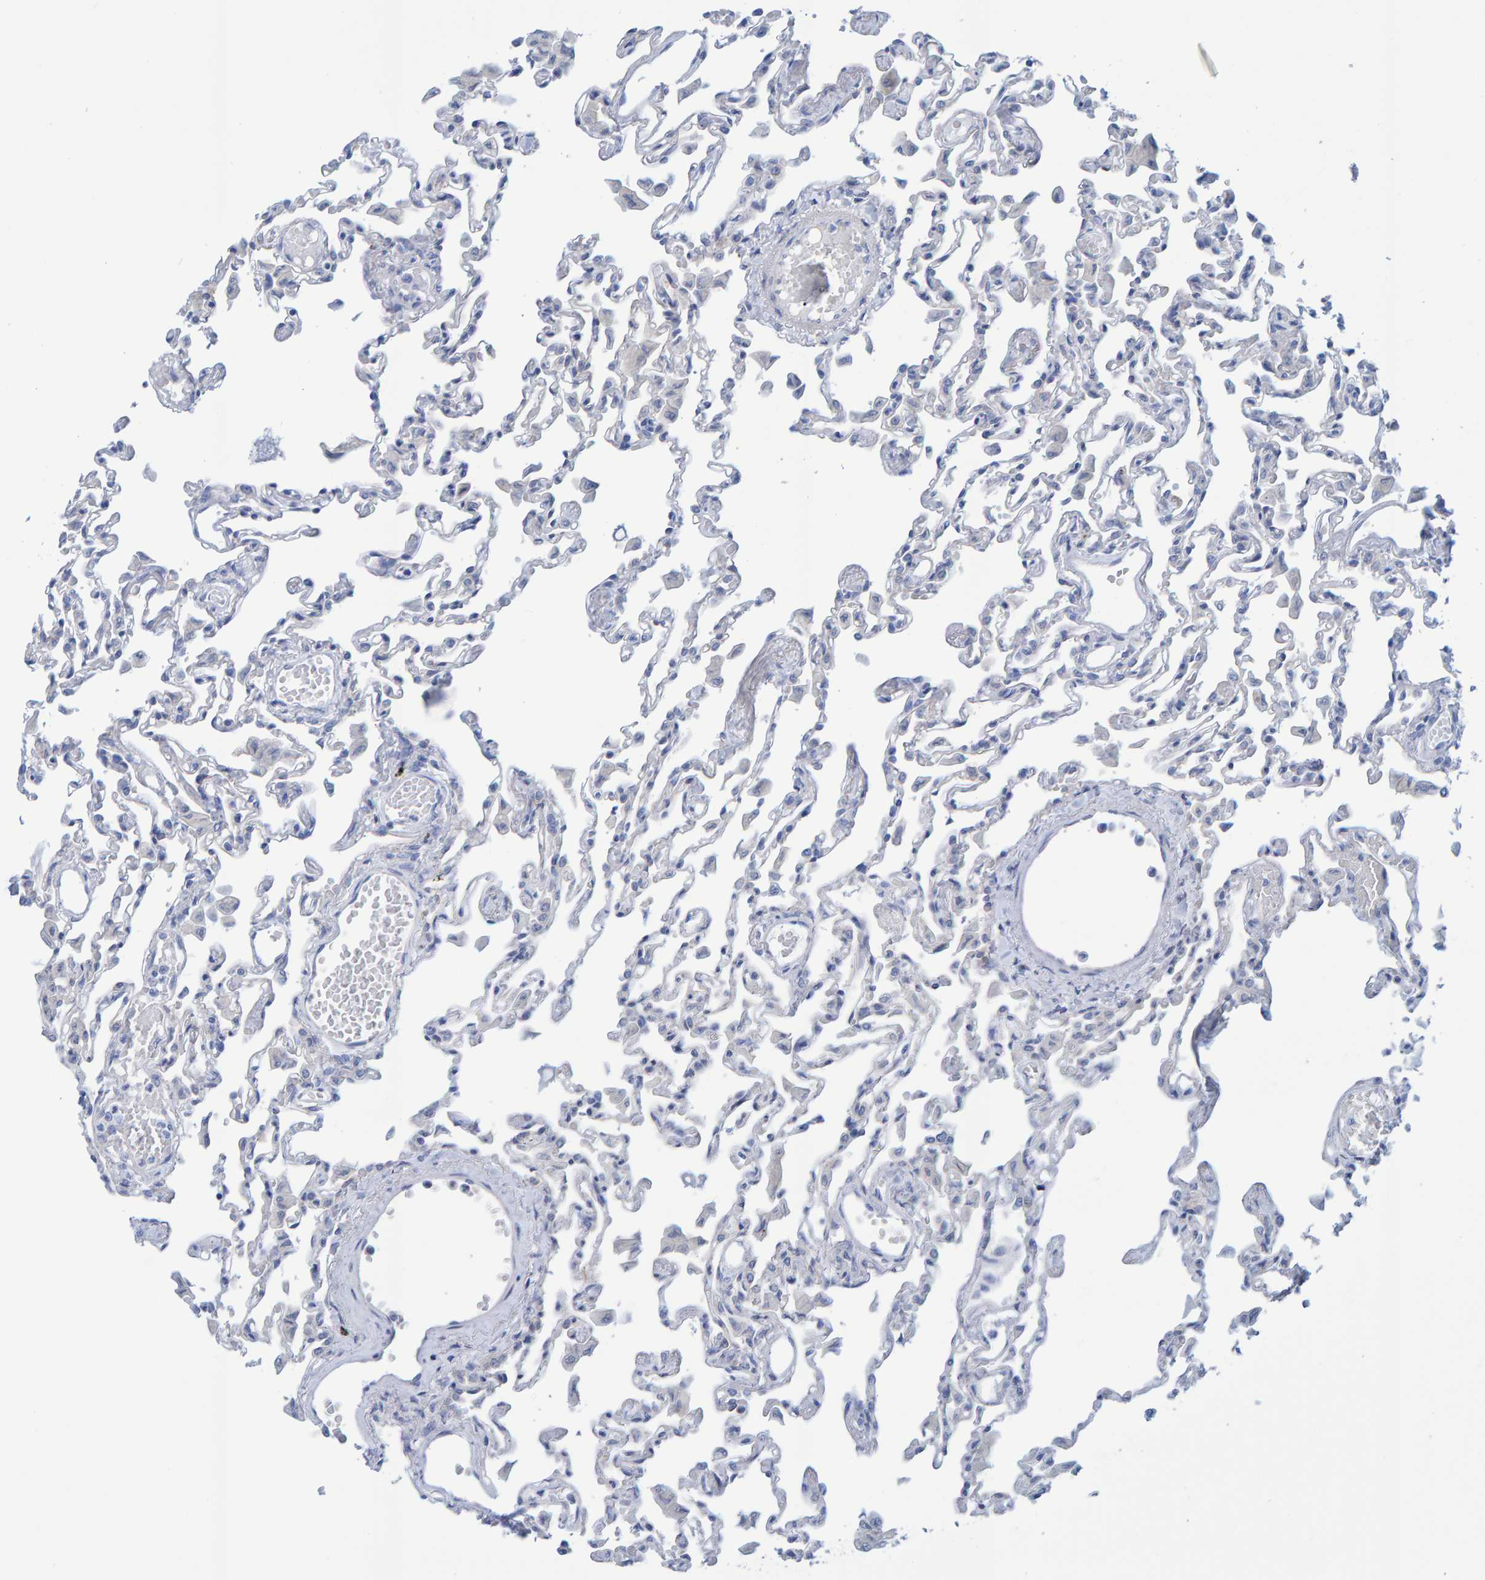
{"staining": {"intensity": "negative", "quantity": "none", "location": "none"}, "tissue": "lung", "cell_type": "Alveolar cells", "image_type": "normal", "snomed": [{"axis": "morphology", "description": "Normal tissue, NOS"}, {"axis": "topography", "description": "Bronchus"}, {"axis": "topography", "description": "Lung"}], "caption": "The micrograph displays no significant positivity in alveolar cells of lung.", "gene": "JAKMIP3", "patient": {"sex": "female", "age": 49}}